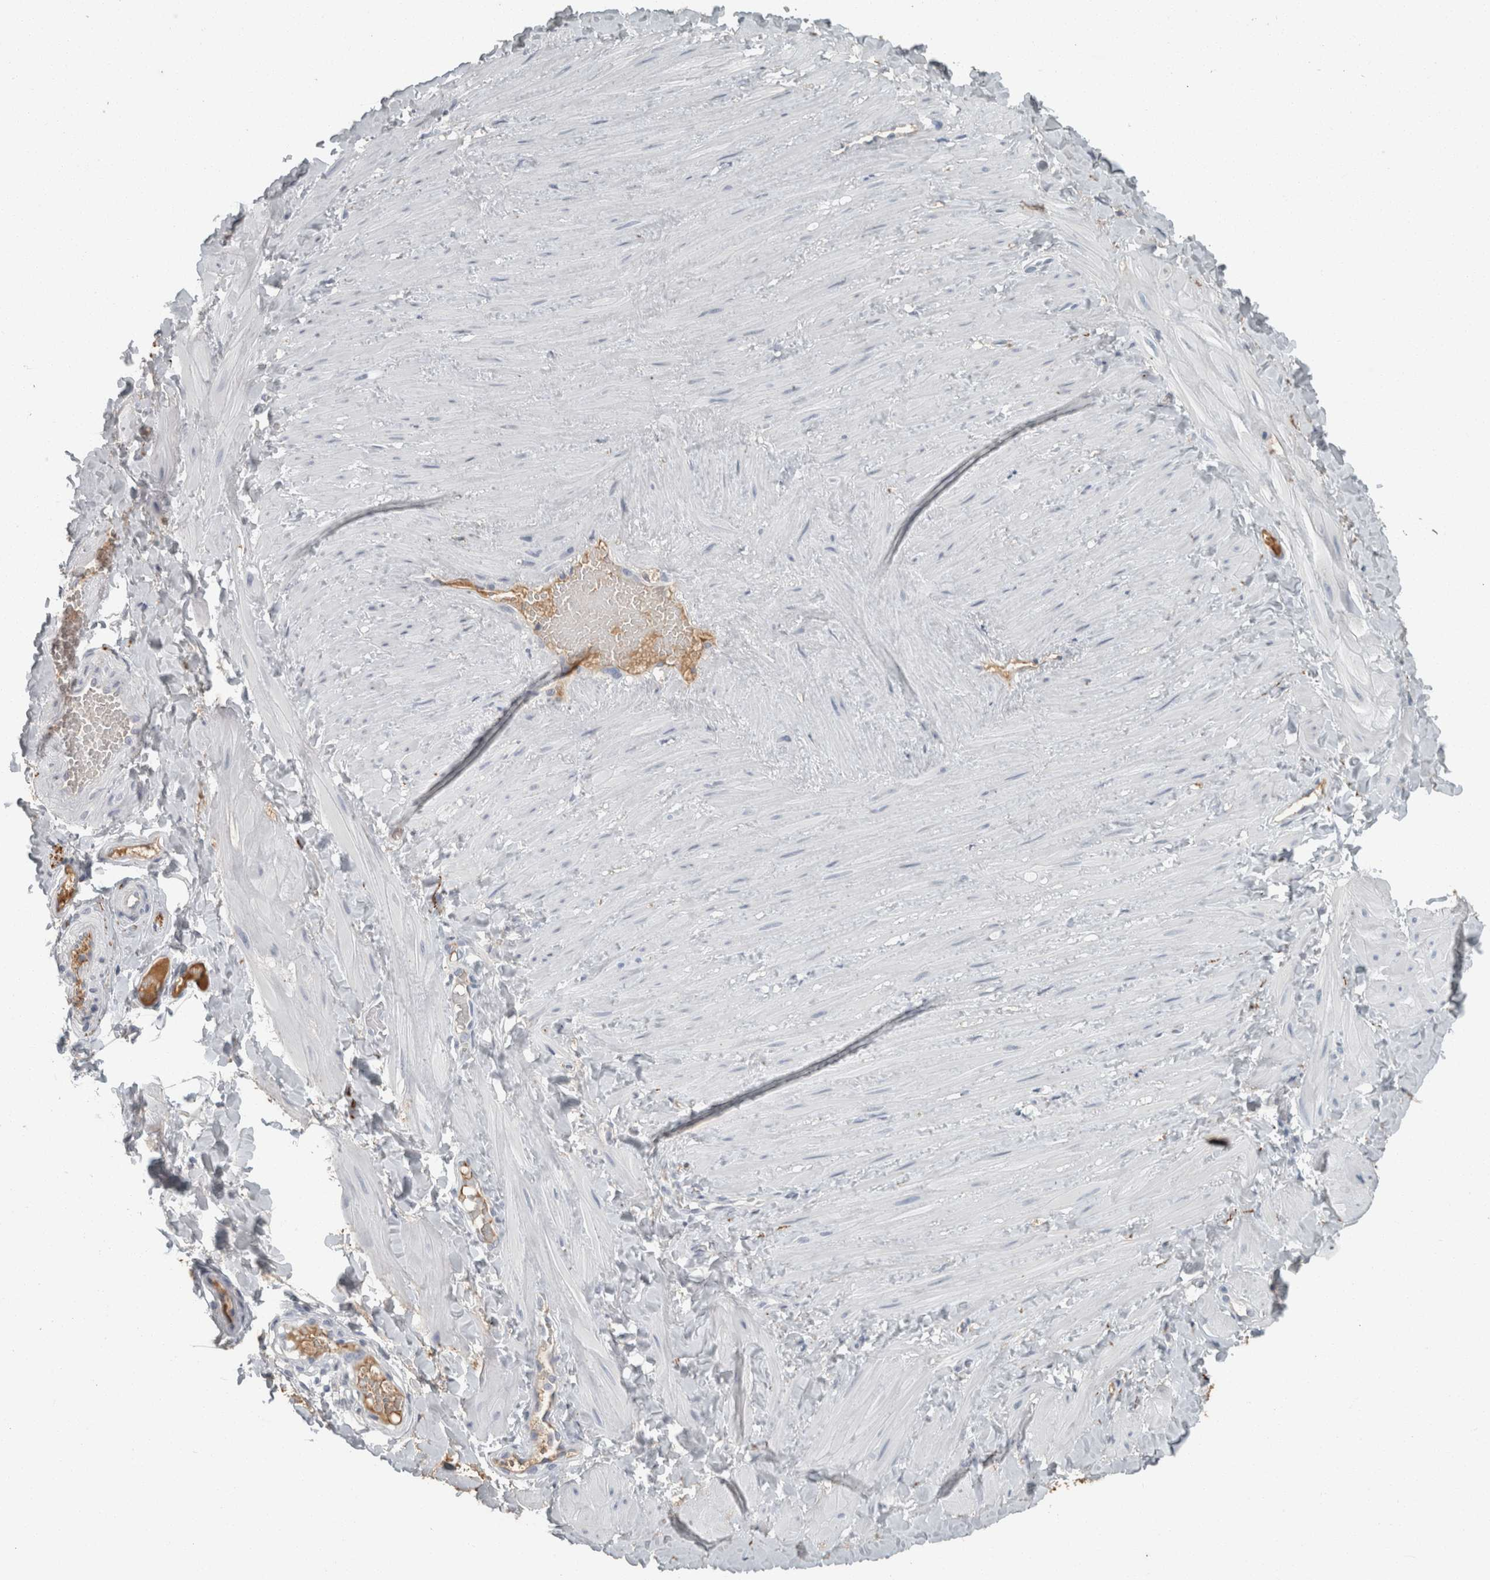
{"staining": {"intensity": "negative", "quantity": "none", "location": "none"}, "tissue": "adipose tissue", "cell_type": "Adipocytes", "image_type": "normal", "snomed": [{"axis": "morphology", "description": "Normal tissue, NOS"}, {"axis": "topography", "description": "Adipose tissue"}, {"axis": "topography", "description": "Vascular tissue"}, {"axis": "topography", "description": "Peripheral nerve tissue"}], "caption": "This histopathology image is of normal adipose tissue stained with IHC to label a protein in brown with the nuclei are counter-stained blue. There is no positivity in adipocytes.", "gene": "CHL1", "patient": {"sex": "male", "age": 25}}